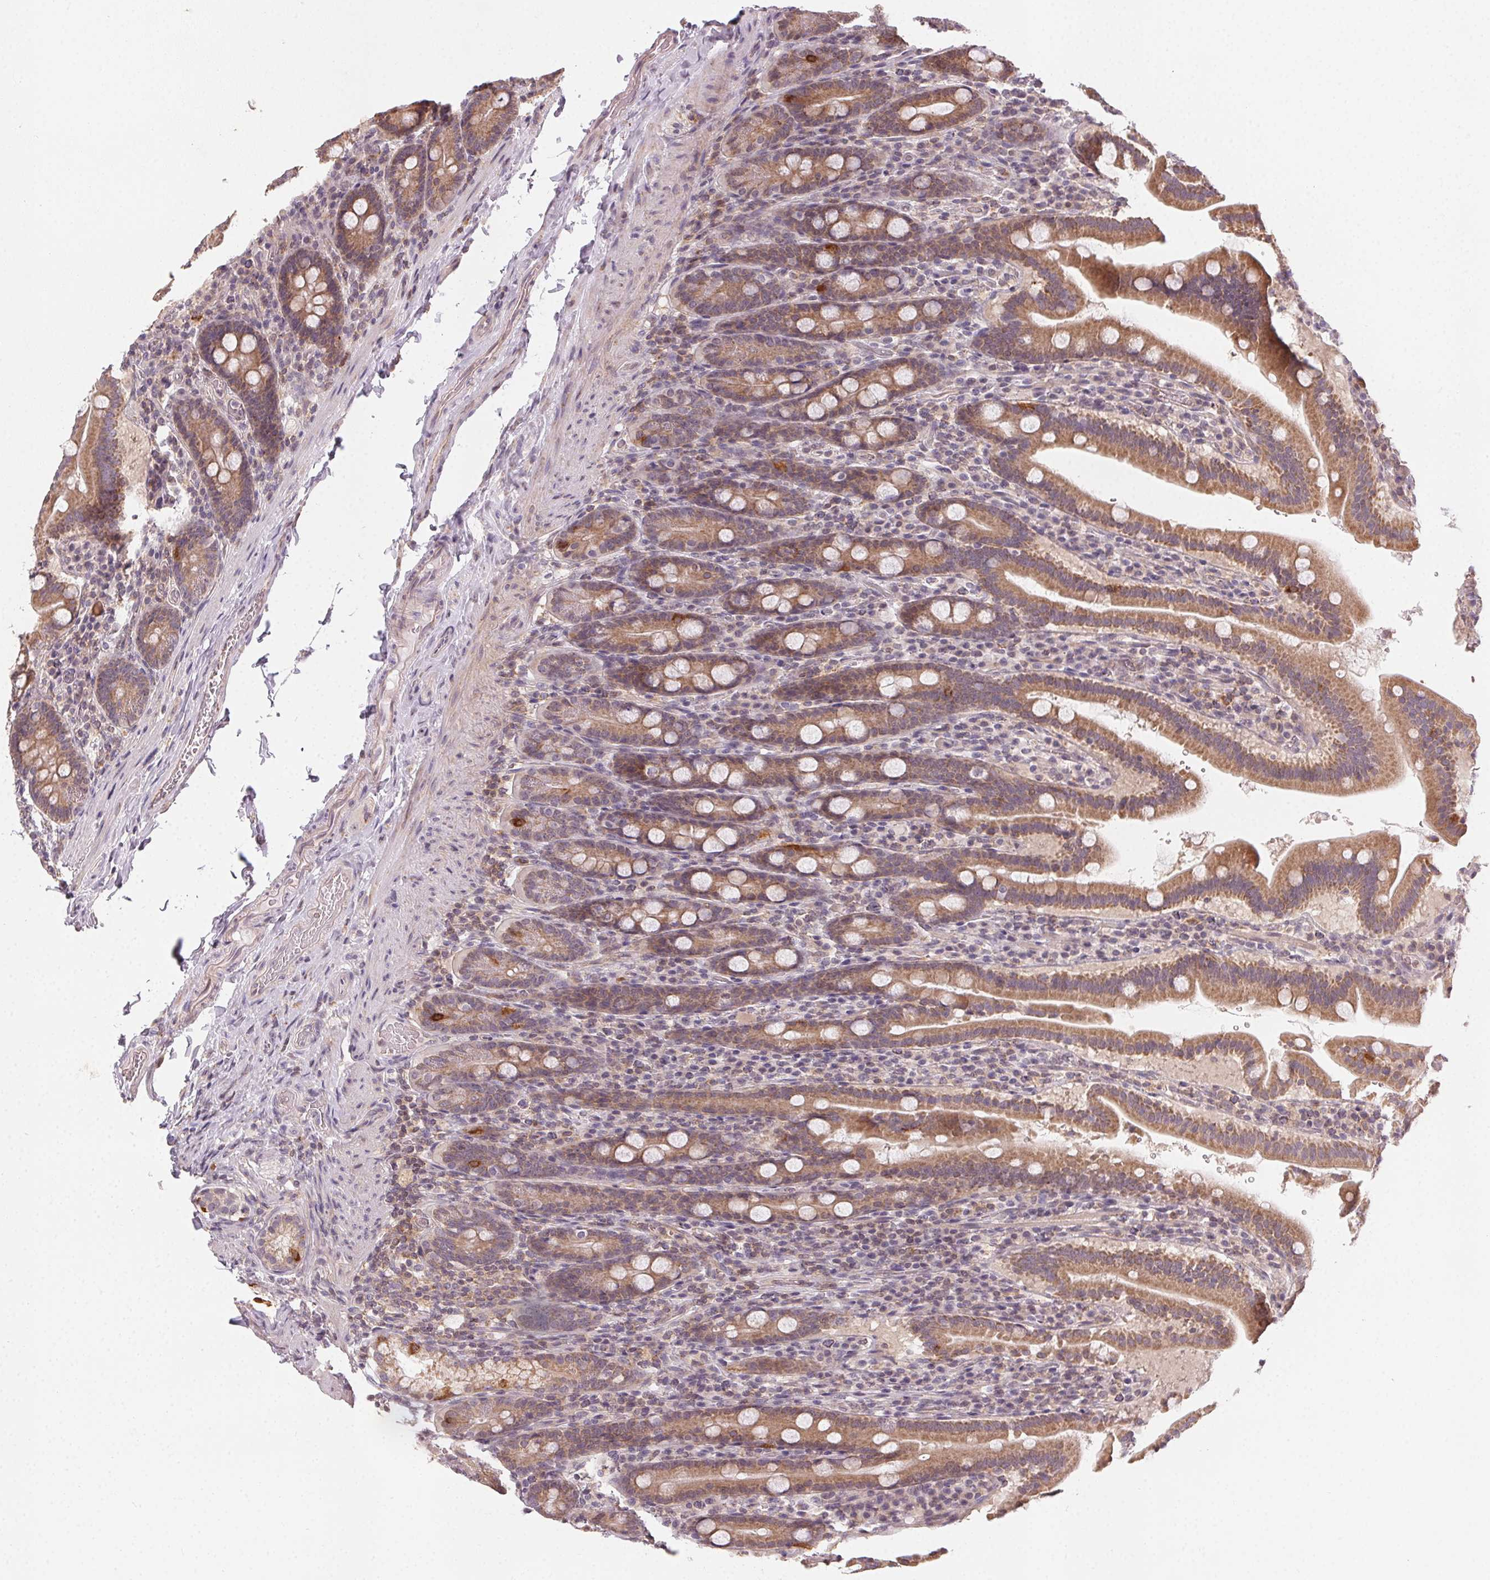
{"staining": {"intensity": "weak", "quantity": ">75%", "location": "cytoplasmic/membranous"}, "tissue": "small intestine", "cell_type": "Glandular cells", "image_type": "normal", "snomed": [{"axis": "morphology", "description": "Normal tissue, NOS"}, {"axis": "topography", "description": "Small intestine"}], "caption": "Immunohistochemical staining of unremarkable small intestine shows >75% levels of weak cytoplasmic/membranous protein staining in approximately >75% of glandular cells. (DAB (3,3'-diaminobenzidine) IHC, brown staining for protein, blue staining for nuclei).", "gene": "NCOA4", "patient": {"sex": "male", "age": 26}}